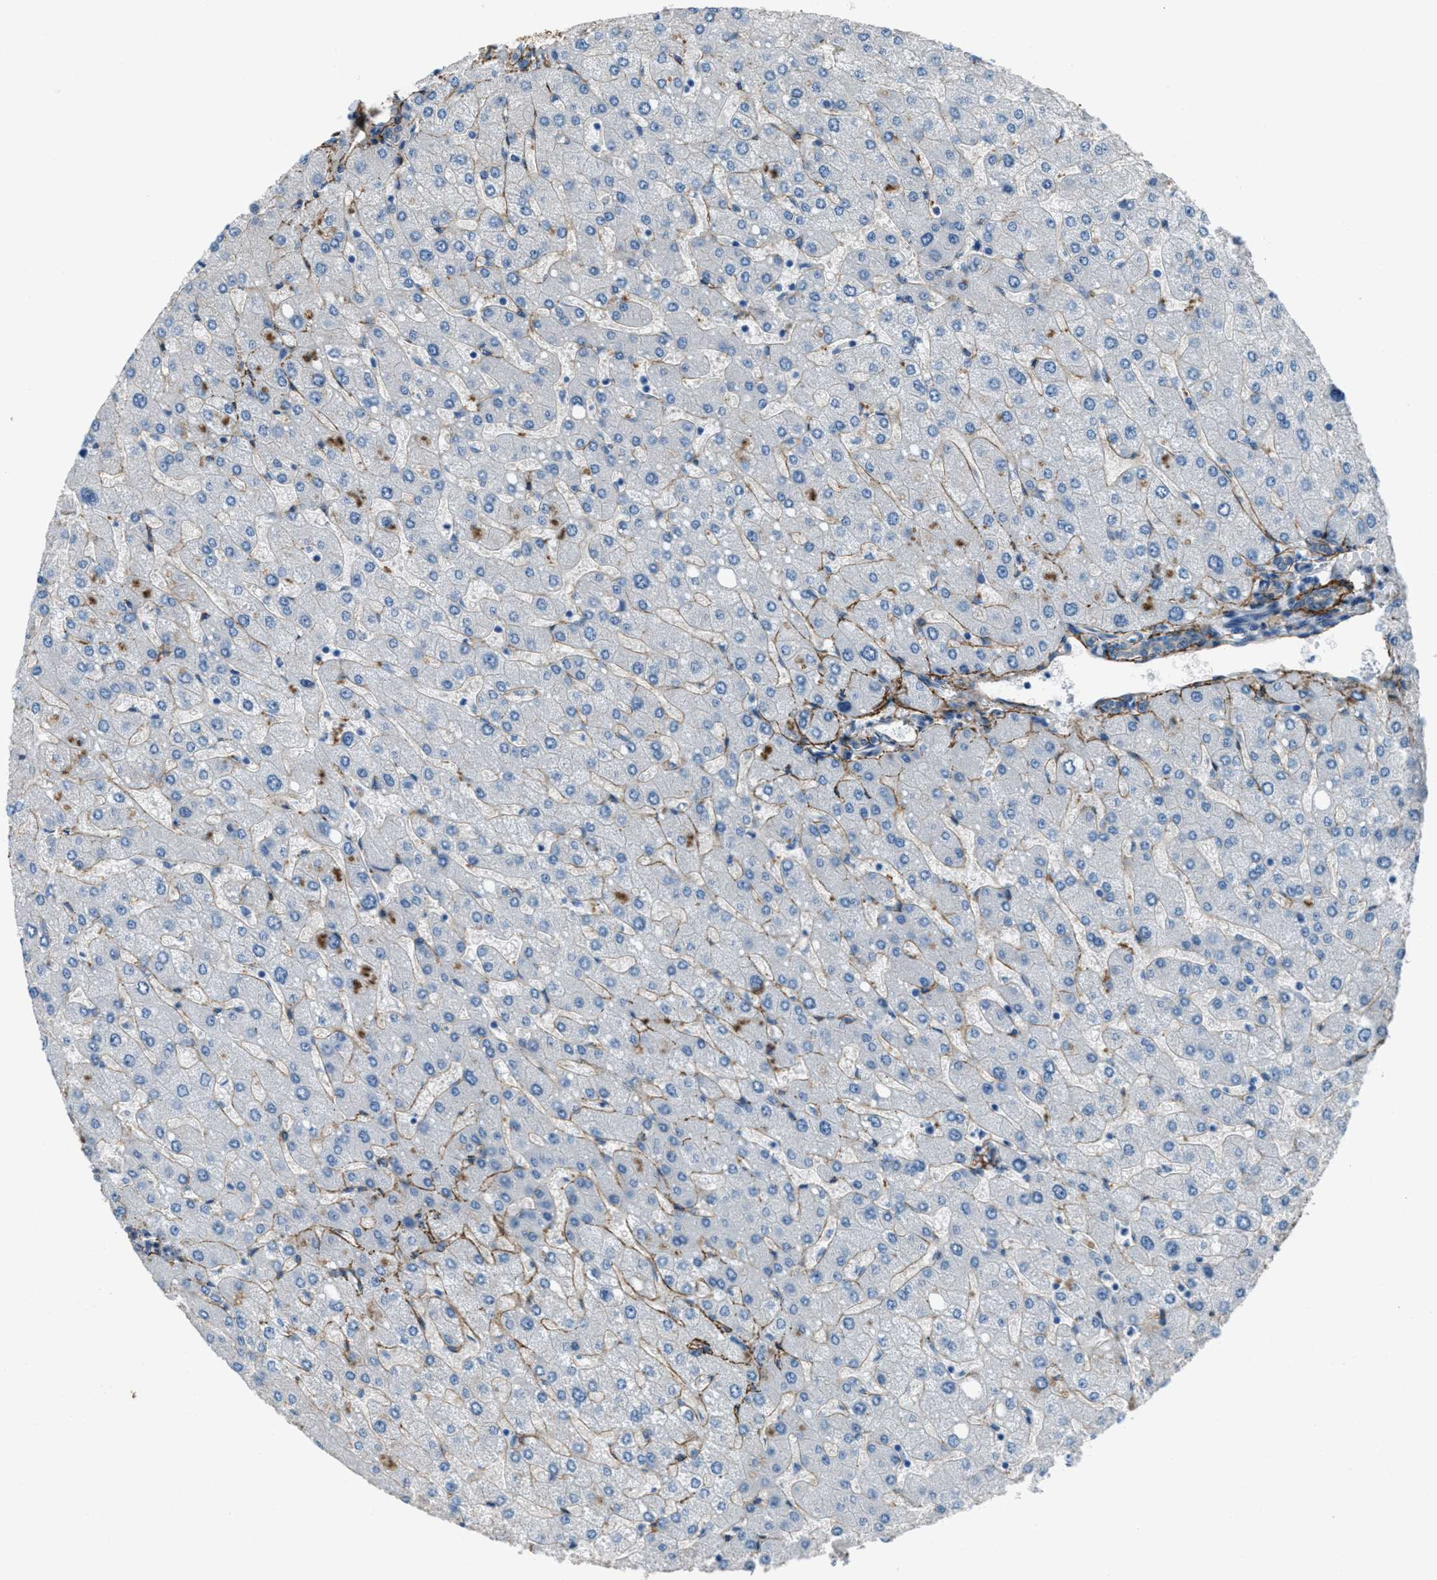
{"staining": {"intensity": "negative", "quantity": "none", "location": "none"}, "tissue": "liver", "cell_type": "Cholangiocytes", "image_type": "normal", "snomed": [{"axis": "morphology", "description": "Normal tissue, NOS"}, {"axis": "topography", "description": "Liver"}], "caption": "Liver was stained to show a protein in brown. There is no significant positivity in cholangiocytes. (DAB immunohistochemistry (IHC) with hematoxylin counter stain).", "gene": "FBN1", "patient": {"sex": "male", "age": 55}}